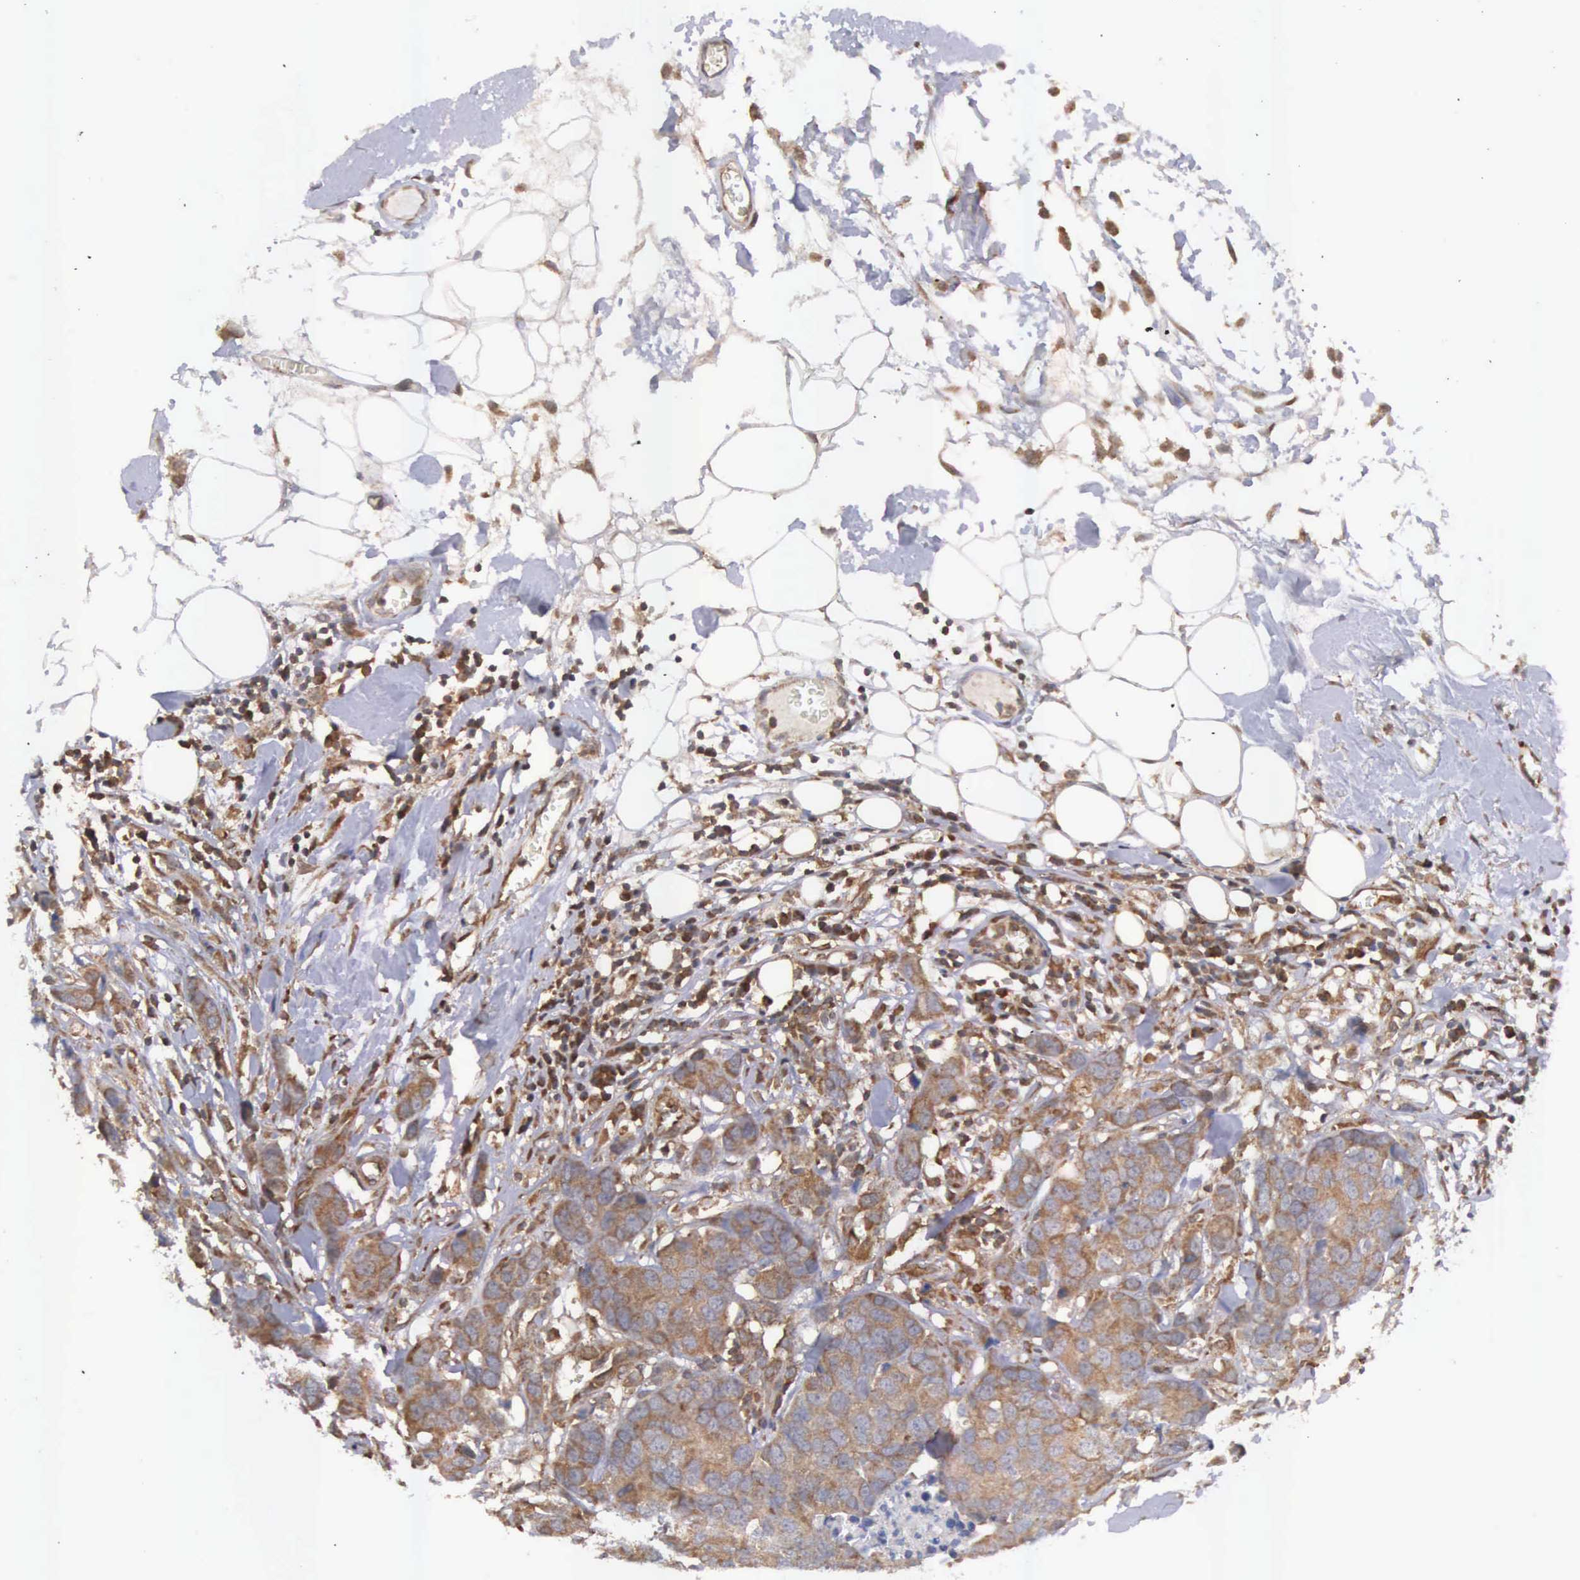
{"staining": {"intensity": "moderate", "quantity": ">75%", "location": "cytoplasmic/membranous"}, "tissue": "breast cancer", "cell_type": "Tumor cells", "image_type": "cancer", "snomed": [{"axis": "morphology", "description": "Duct carcinoma"}, {"axis": "topography", "description": "Breast"}], "caption": "About >75% of tumor cells in breast intraductal carcinoma show moderate cytoplasmic/membranous protein positivity as visualized by brown immunohistochemical staining.", "gene": "DHRS1", "patient": {"sex": "female", "age": 91}}